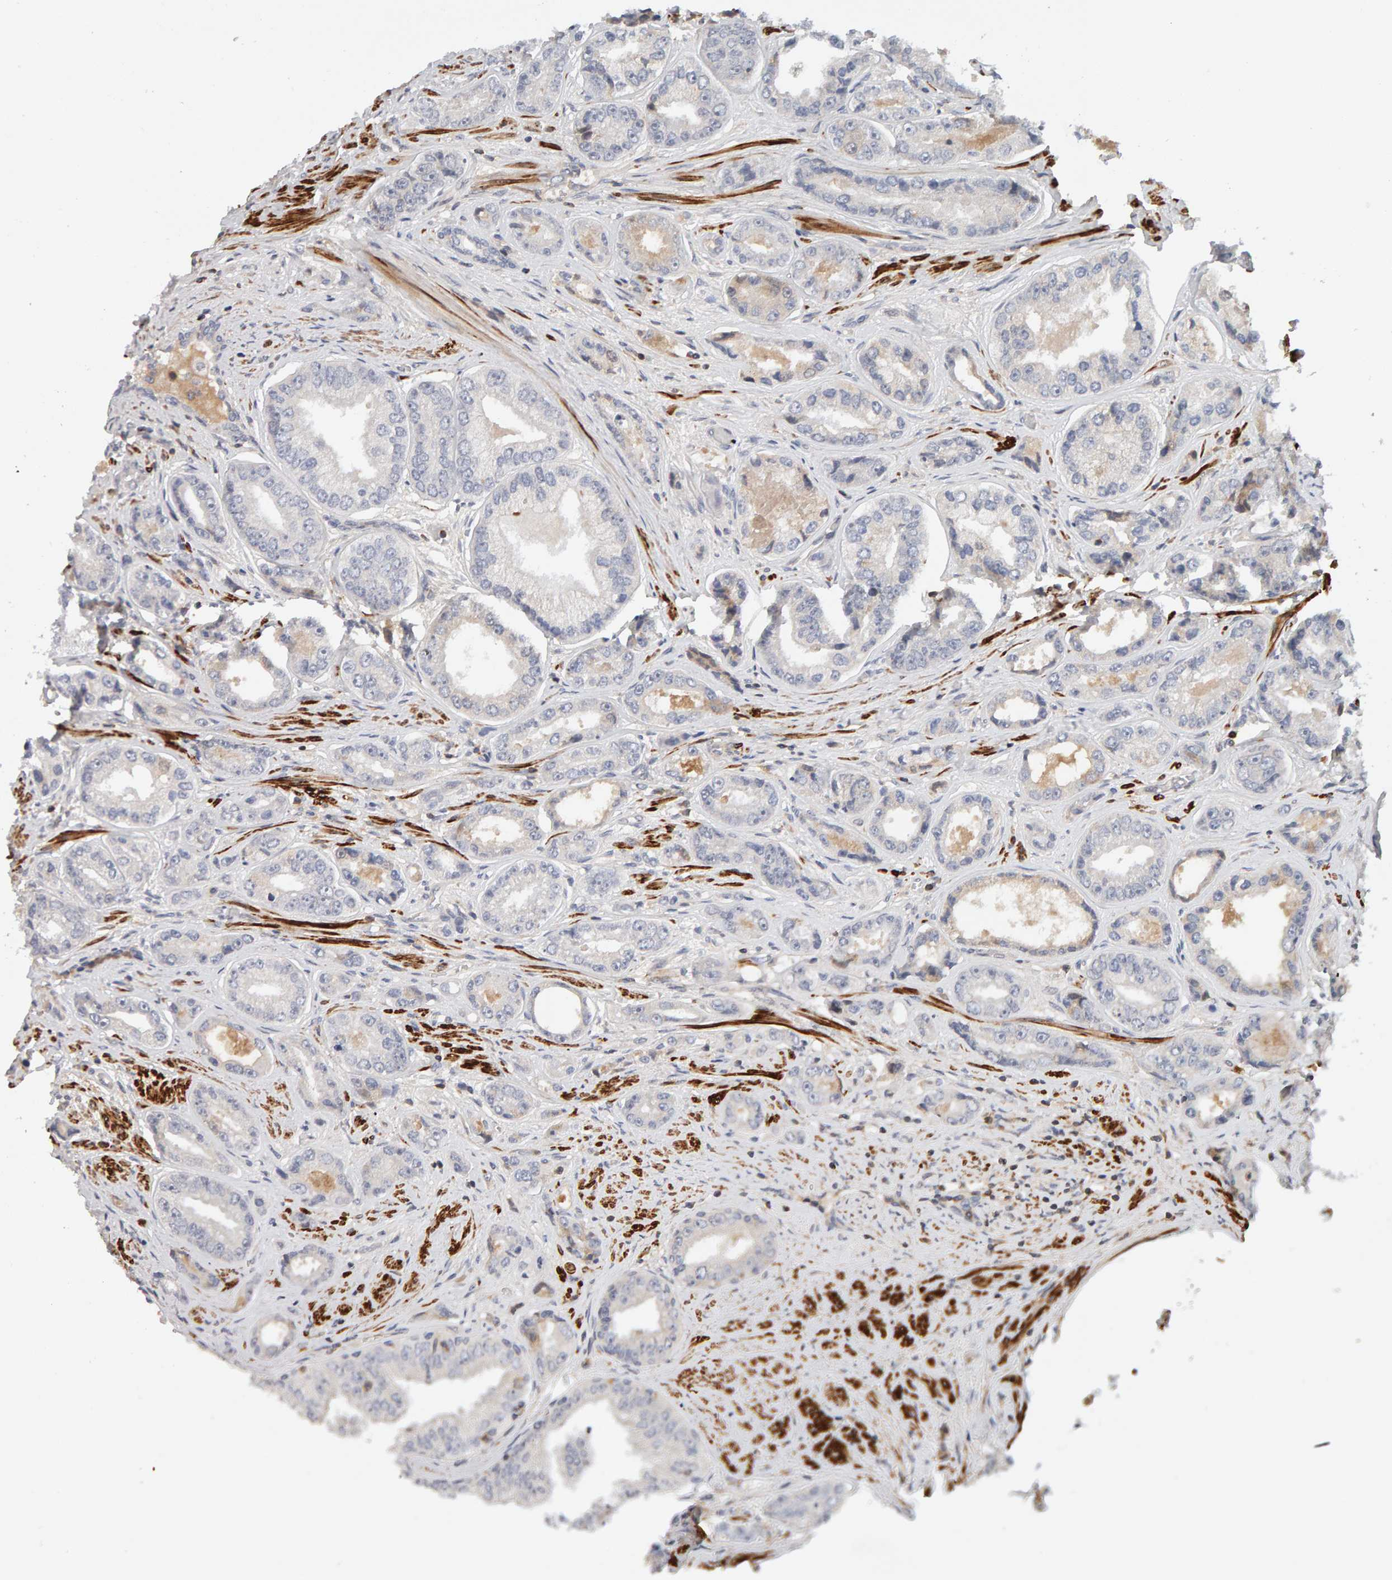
{"staining": {"intensity": "negative", "quantity": "none", "location": "none"}, "tissue": "prostate cancer", "cell_type": "Tumor cells", "image_type": "cancer", "snomed": [{"axis": "morphology", "description": "Adenocarcinoma, High grade"}, {"axis": "topography", "description": "Prostate"}], "caption": "This is an immunohistochemistry image of human prostate cancer (adenocarcinoma (high-grade)). There is no expression in tumor cells.", "gene": "NUDCD1", "patient": {"sex": "male", "age": 61}}